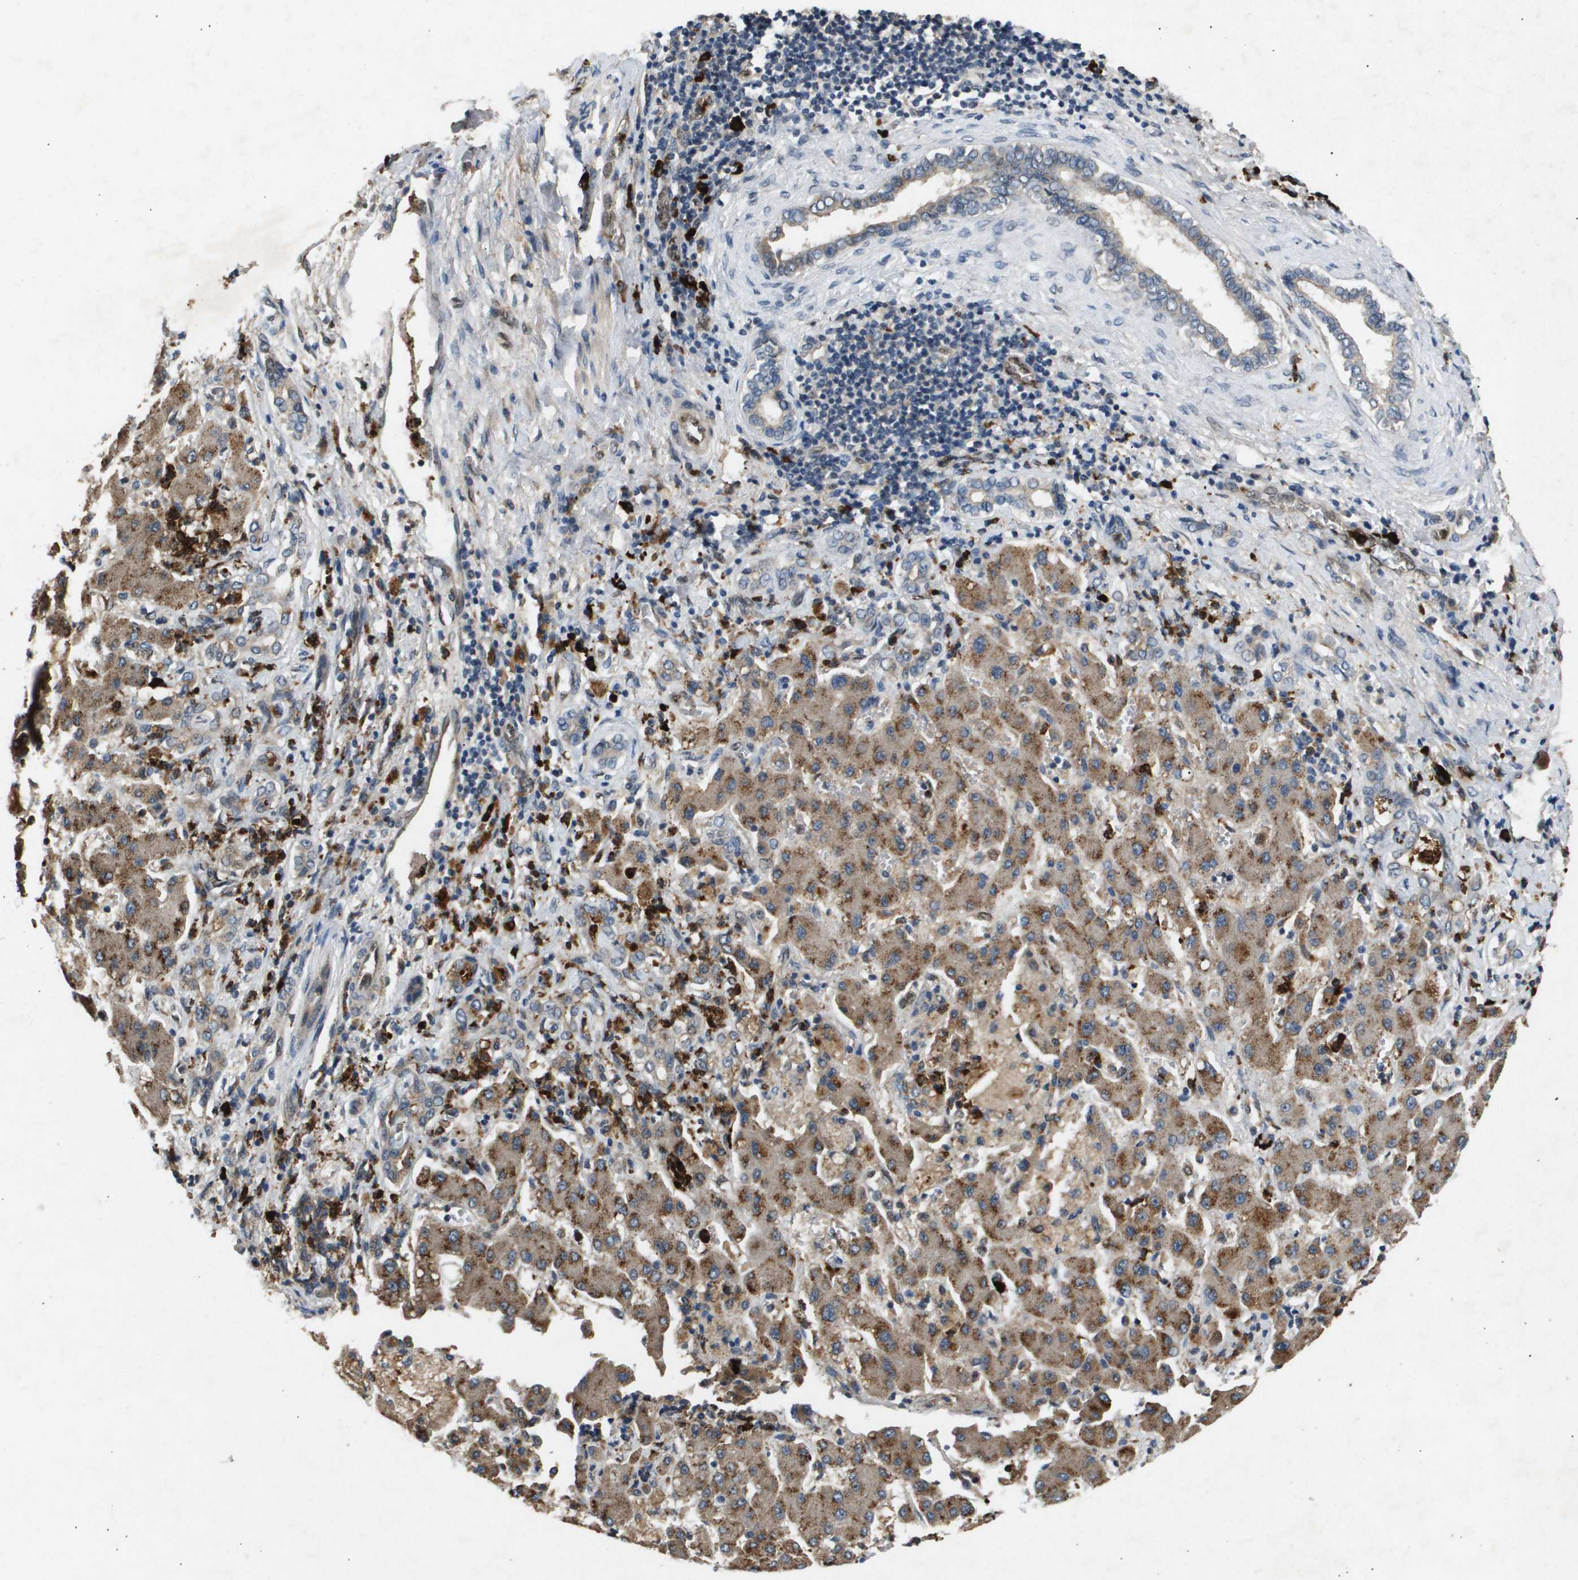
{"staining": {"intensity": "moderate", "quantity": ">75%", "location": "cytoplasmic/membranous"}, "tissue": "liver cancer", "cell_type": "Tumor cells", "image_type": "cancer", "snomed": [{"axis": "morphology", "description": "Cholangiocarcinoma"}, {"axis": "topography", "description": "Liver"}], "caption": "Tumor cells reveal medium levels of moderate cytoplasmic/membranous staining in approximately >75% of cells in liver cholangiocarcinoma.", "gene": "ERG", "patient": {"sex": "male", "age": 50}}